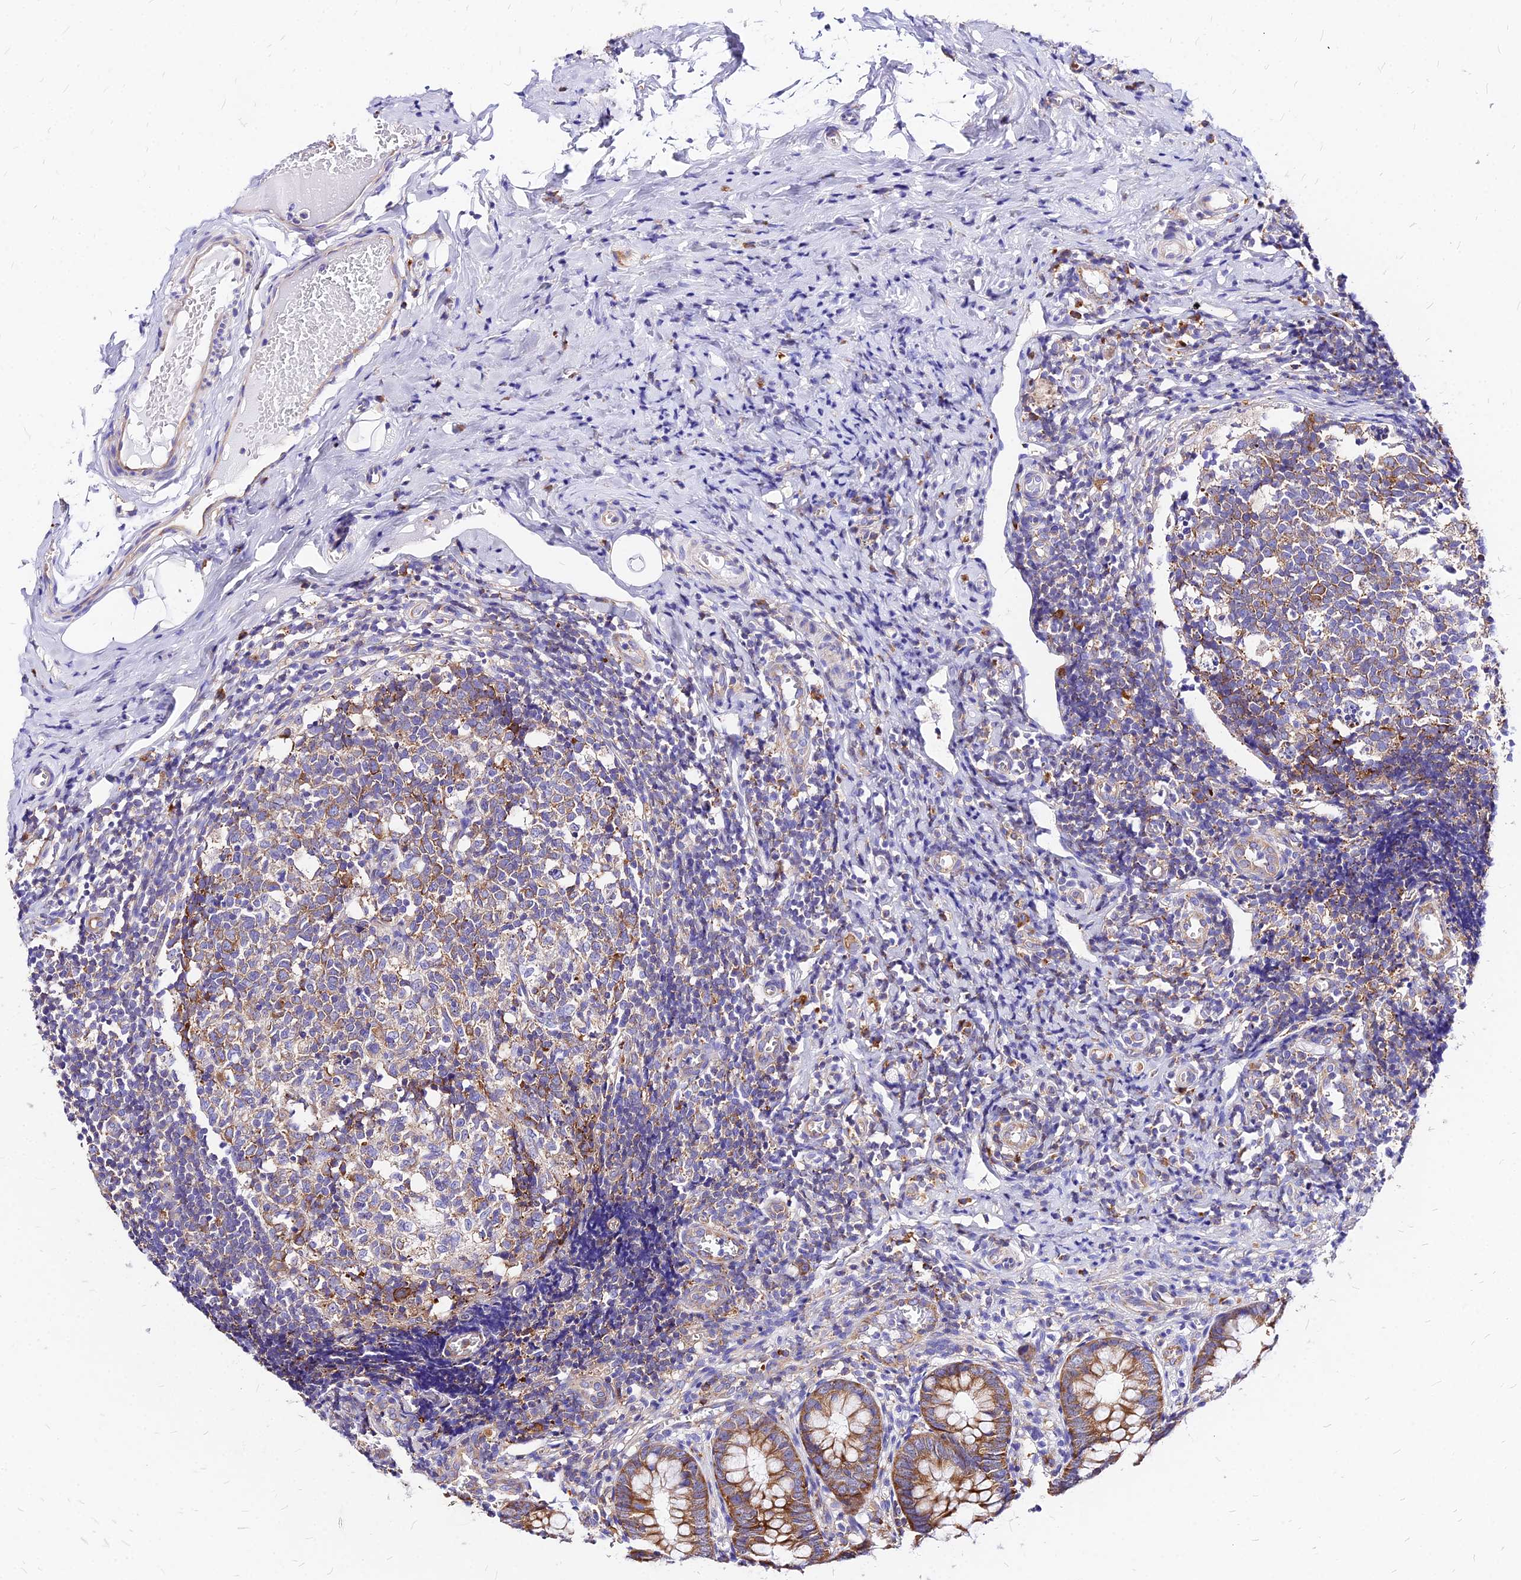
{"staining": {"intensity": "moderate", "quantity": ">75%", "location": "cytoplasmic/membranous"}, "tissue": "appendix", "cell_type": "Glandular cells", "image_type": "normal", "snomed": [{"axis": "morphology", "description": "Normal tissue, NOS"}, {"axis": "topography", "description": "Appendix"}], "caption": "A high-resolution micrograph shows immunohistochemistry staining of benign appendix, which exhibits moderate cytoplasmic/membranous staining in about >75% of glandular cells.", "gene": "RPL19", "patient": {"sex": "male", "age": 8}}